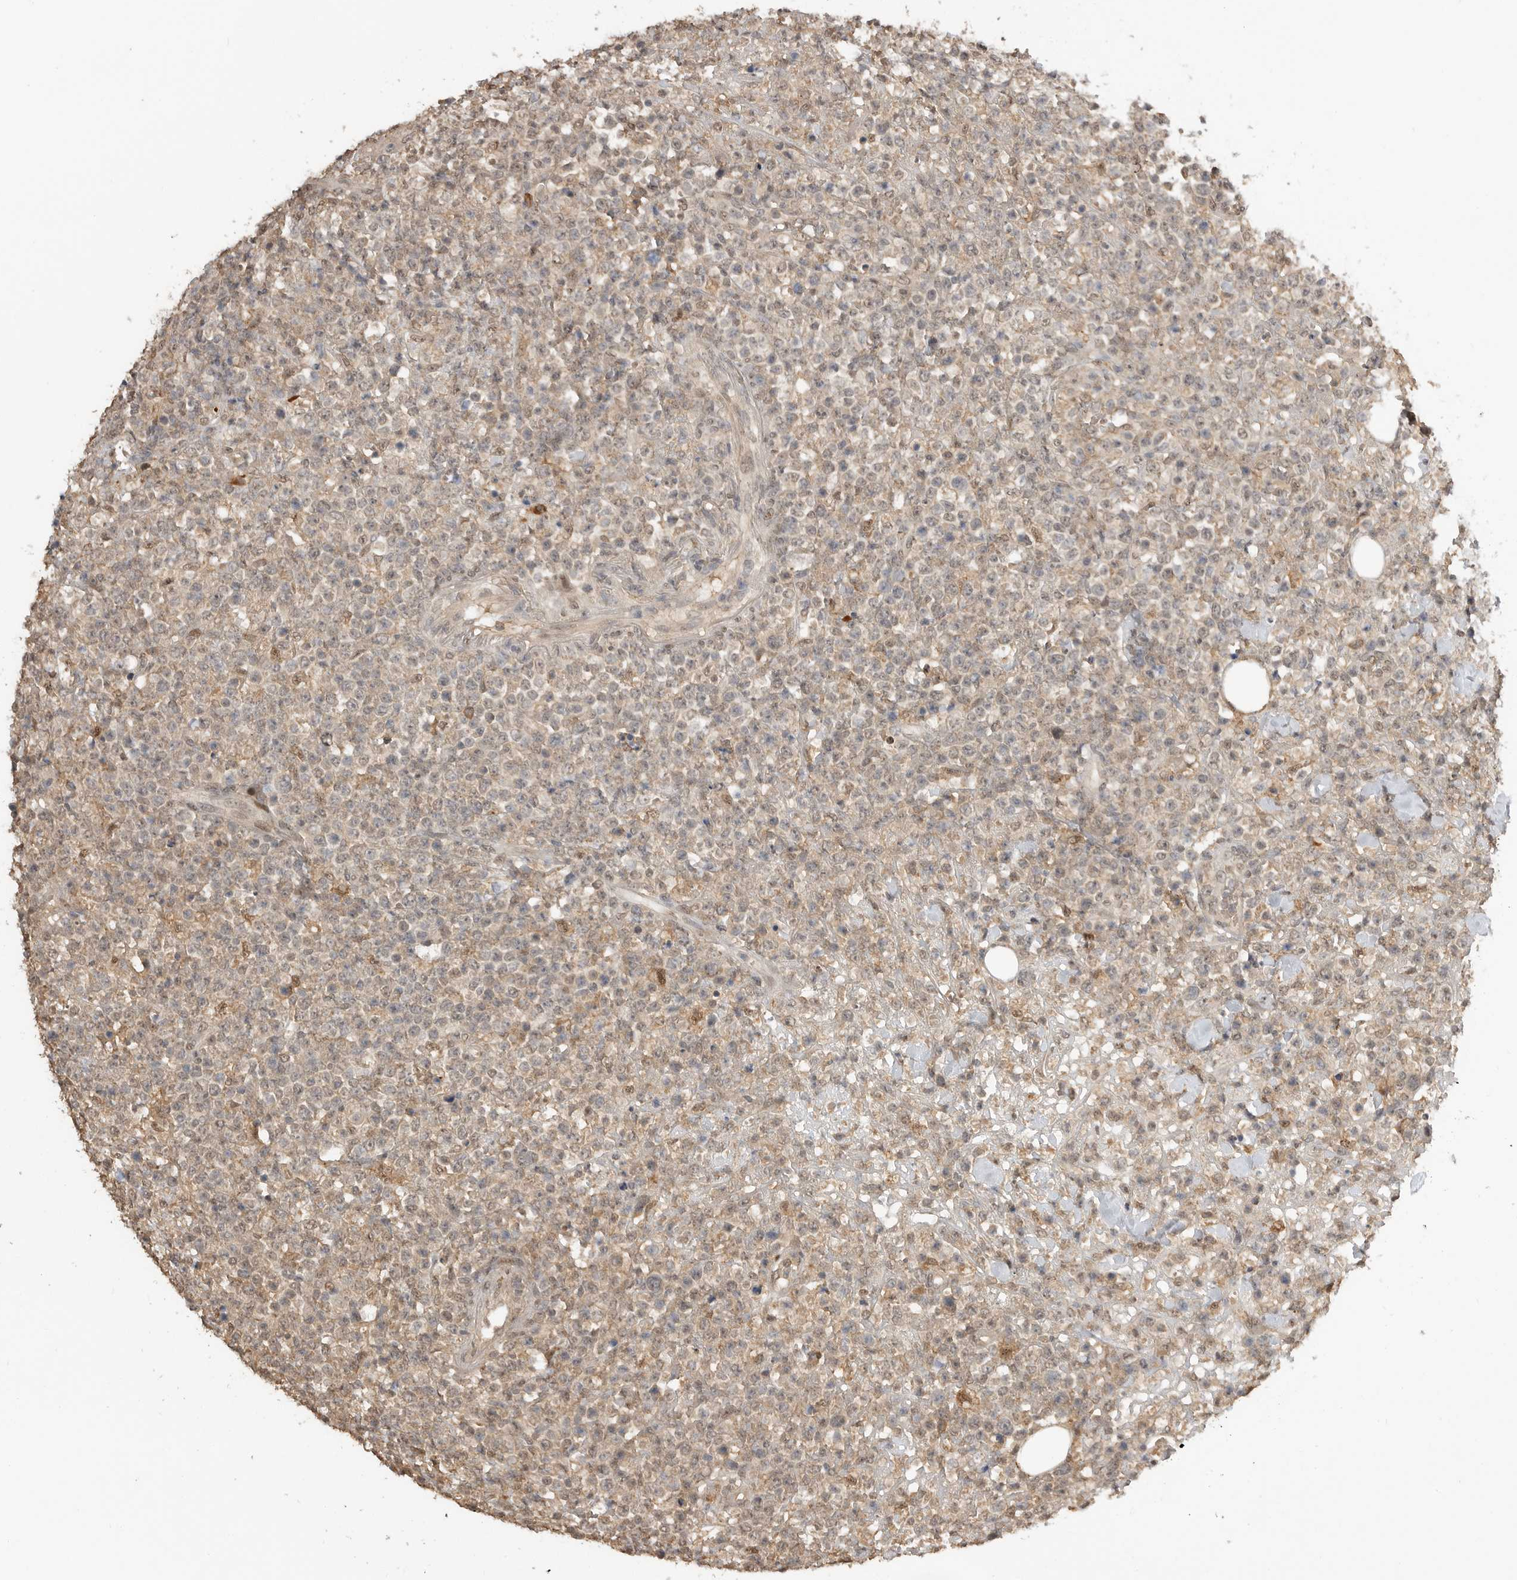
{"staining": {"intensity": "weak", "quantity": "25%-75%", "location": "cytoplasmic/membranous,nuclear"}, "tissue": "lymphoma", "cell_type": "Tumor cells", "image_type": "cancer", "snomed": [{"axis": "morphology", "description": "Malignant lymphoma, non-Hodgkin's type, High grade"}, {"axis": "topography", "description": "Colon"}], "caption": "DAB immunohistochemical staining of lymphoma exhibits weak cytoplasmic/membranous and nuclear protein staining in about 25%-75% of tumor cells.", "gene": "ASPSCR1", "patient": {"sex": "female", "age": 53}}